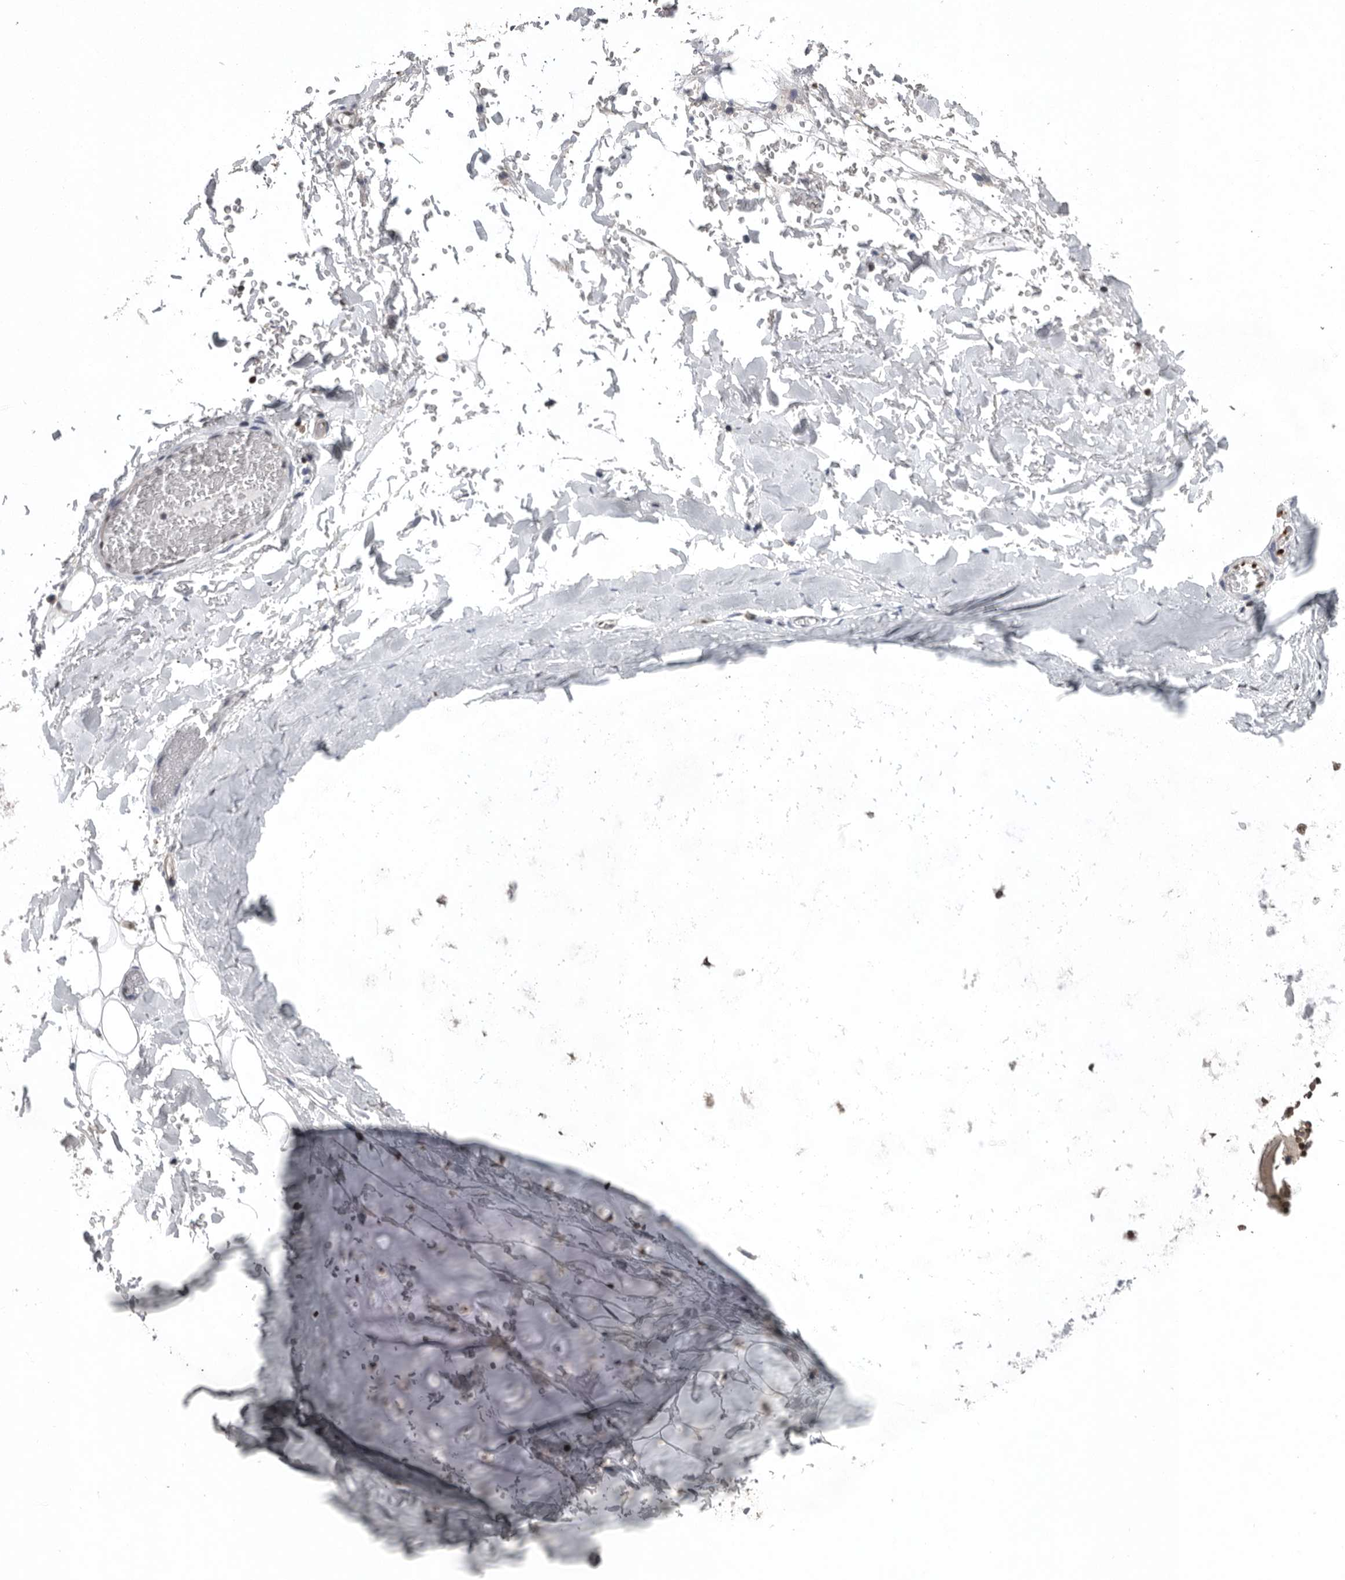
{"staining": {"intensity": "weak", "quantity": ">75%", "location": "nuclear"}, "tissue": "adipose tissue", "cell_type": "Adipocytes", "image_type": "normal", "snomed": [{"axis": "morphology", "description": "Normal tissue, NOS"}, {"axis": "topography", "description": "Cartilage tissue"}], "caption": "Protein positivity by immunohistochemistry shows weak nuclear staining in approximately >75% of adipocytes in normal adipose tissue.", "gene": "PDCD4", "patient": {"sex": "female", "age": 63}}